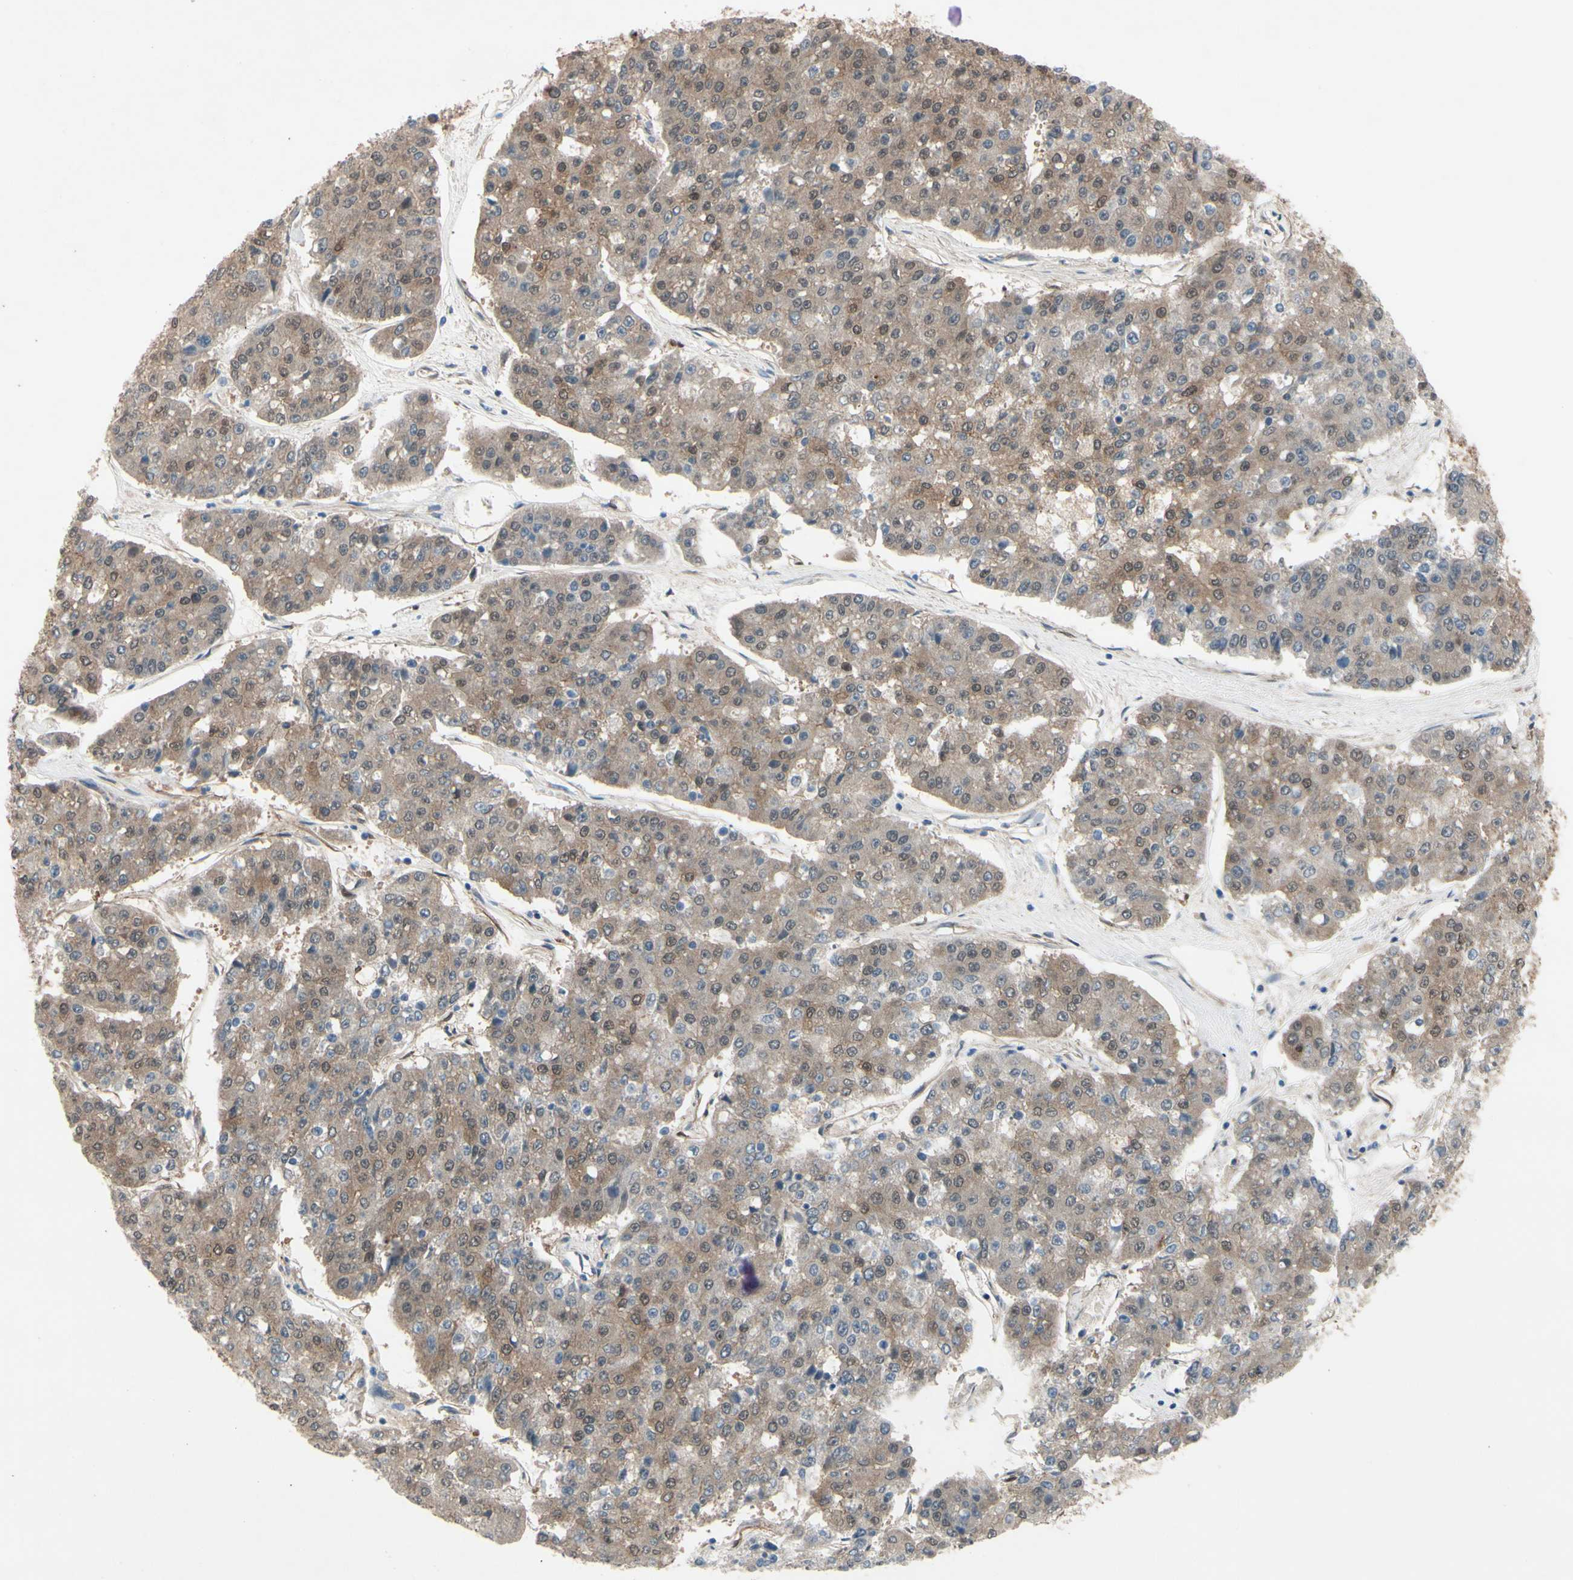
{"staining": {"intensity": "weak", "quantity": ">75%", "location": "cytoplasmic/membranous"}, "tissue": "pancreatic cancer", "cell_type": "Tumor cells", "image_type": "cancer", "snomed": [{"axis": "morphology", "description": "Adenocarcinoma, NOS"}, {"axis": "topography", "description": "Pancreas"}], "caption": "Protein expression analysis of human pancreatic cancer reveals weak cytoplasmic/membranous positivity in approximately >75% of tumor cells.", "gene": "CTTNBP2", "patient": {"sex": "male", "age": 50}}